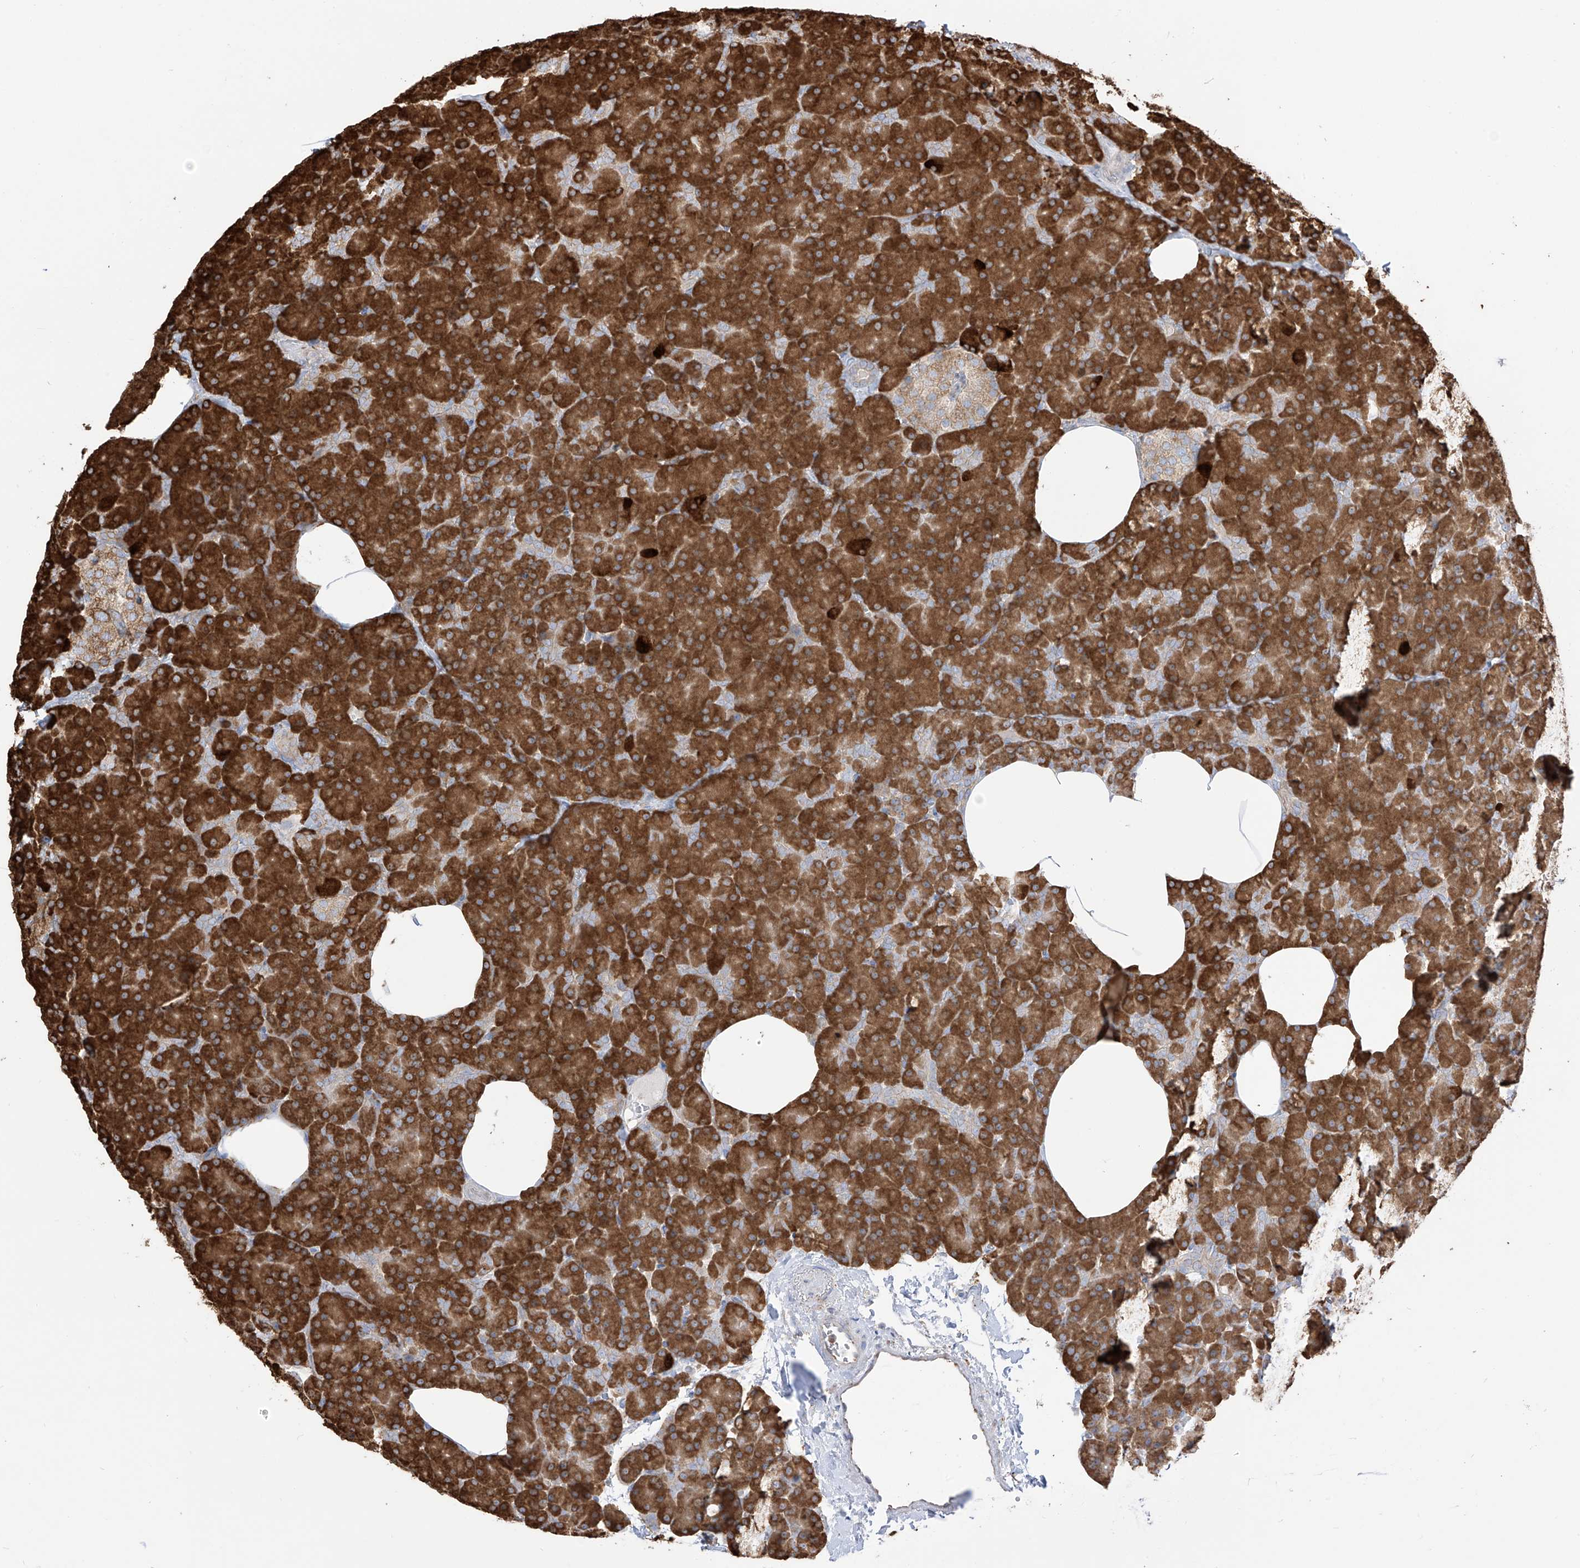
{"staining": {"intensity": "strong", "quantity": ">75%", "location": "cytoplasmic/membranous"}, "tissue": "pancreas", "cell_type": "Exocrine glandular cells", "image_type": "normal", "snomed": [{"axis": "morphology", "description": "Normal tissue, NOS"}, {"axis": "morphology", "description": "Carcinoid, malignant, NOS"}, {"axis": "topography", "description": "Pancreas"}], "caption": "The micrograph exhibits a brown stain indicating the presence of a protein in the cytoplasmic/membranous of exocrine glandular cells in pancreas. The staining was performed using DAB (3,3'-diaminobenzidine), with brown indicating positive protein expression. Nuclei are stained blue with hematoxylin.", "gene": "PDIA6", "patient": {"sex": "female", "age": 35}}